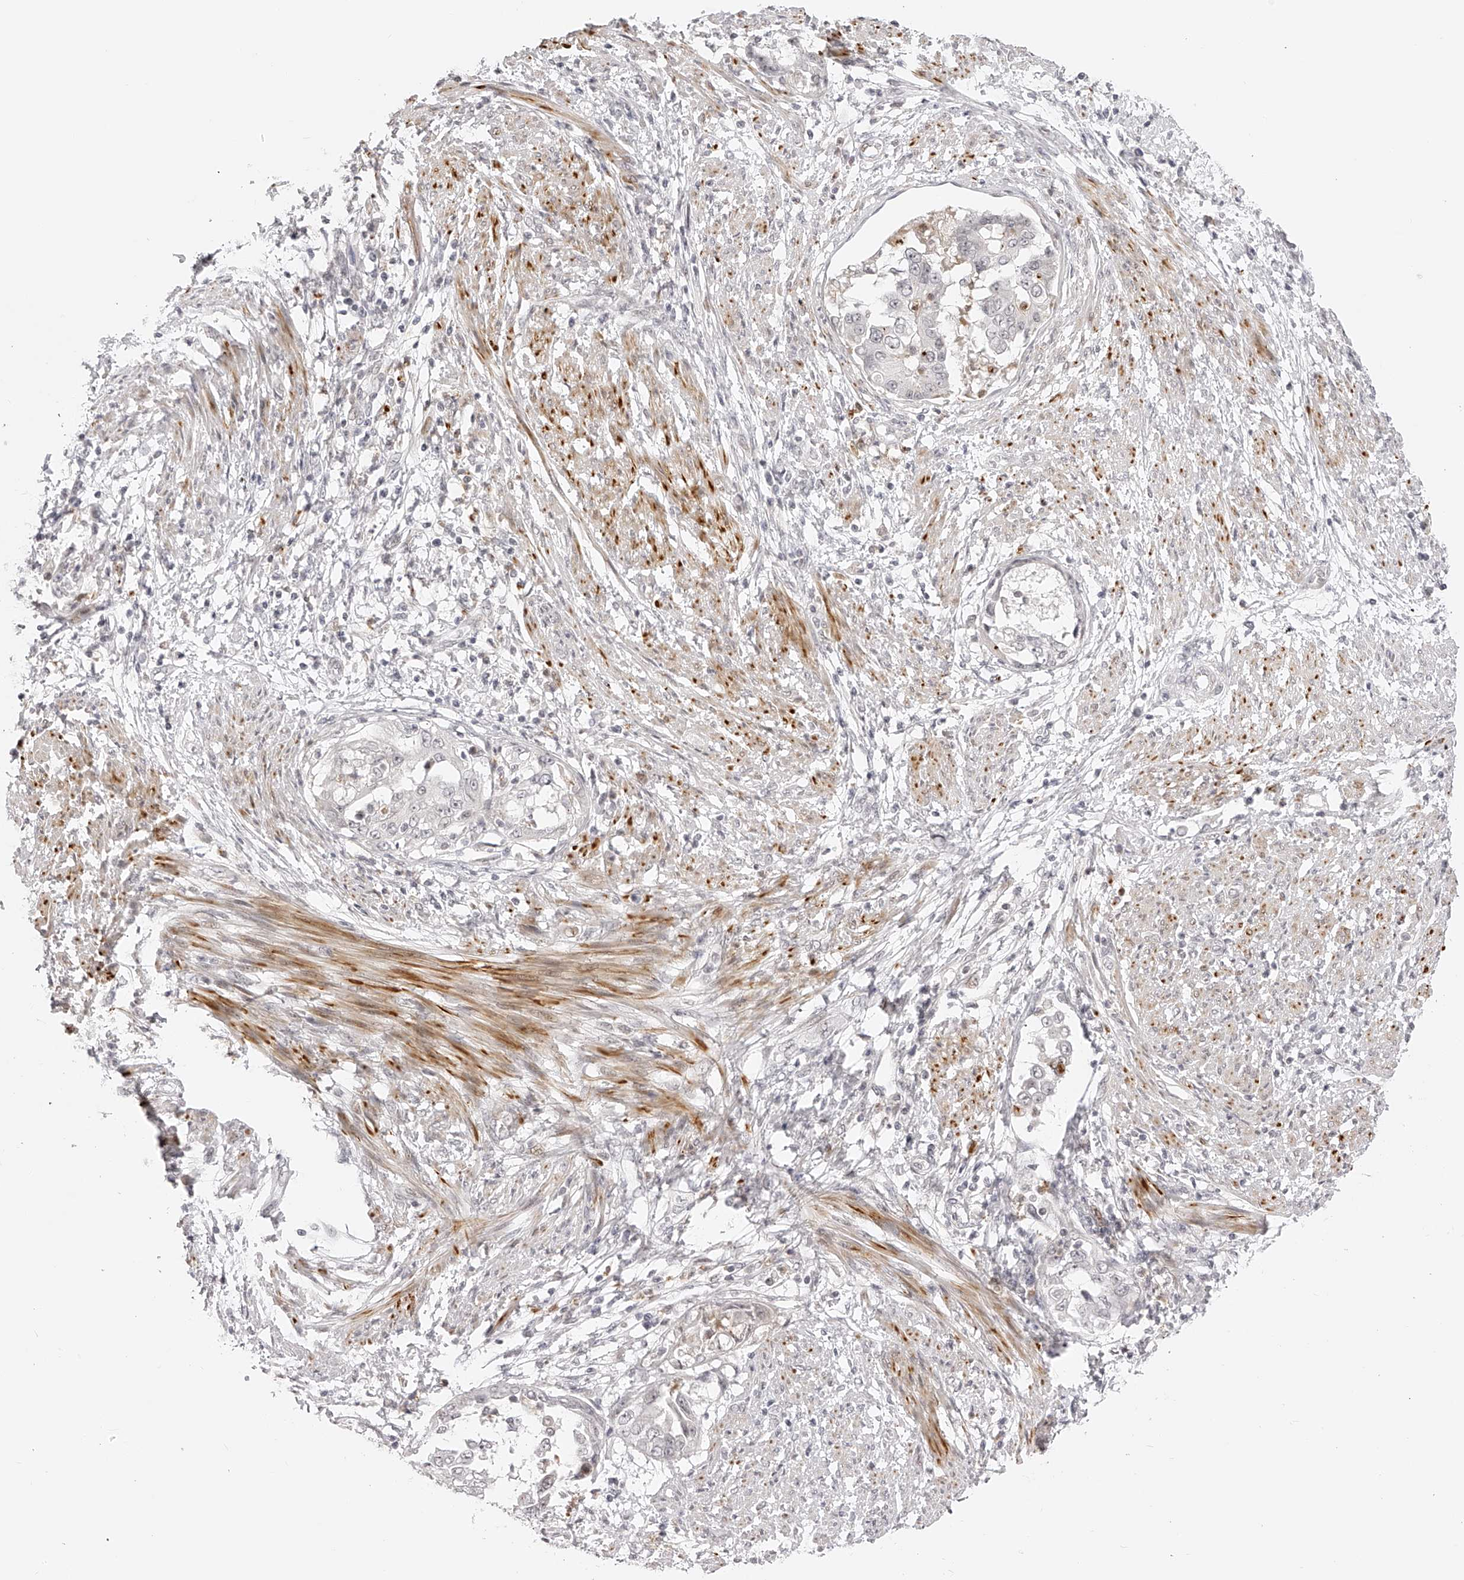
{"staining": {"intensity": "strong", "quantity": ">75%", "location": "nuclear"}, "tissue": "endometrial cancer", "cell_type": "Tumor cells", "image_type": "cancer", "snomed": [{"axis": "morphology", "description": "Adenocarcinoma, NOS"}, {"axis": "topography", "description": "Endometrium"}], "caption": "Endometrial cancer (adenocarcinoma) stained with DAB immunohistochemistry (IHC) exhibits high levels of strong nuclear expression in about >75% of tumor cells. The protein of interest is shown in brown color, while the nuclei are stained blue.", "gene": "PLEKHG1", "patient": {"sex": "female", "age": 85}}